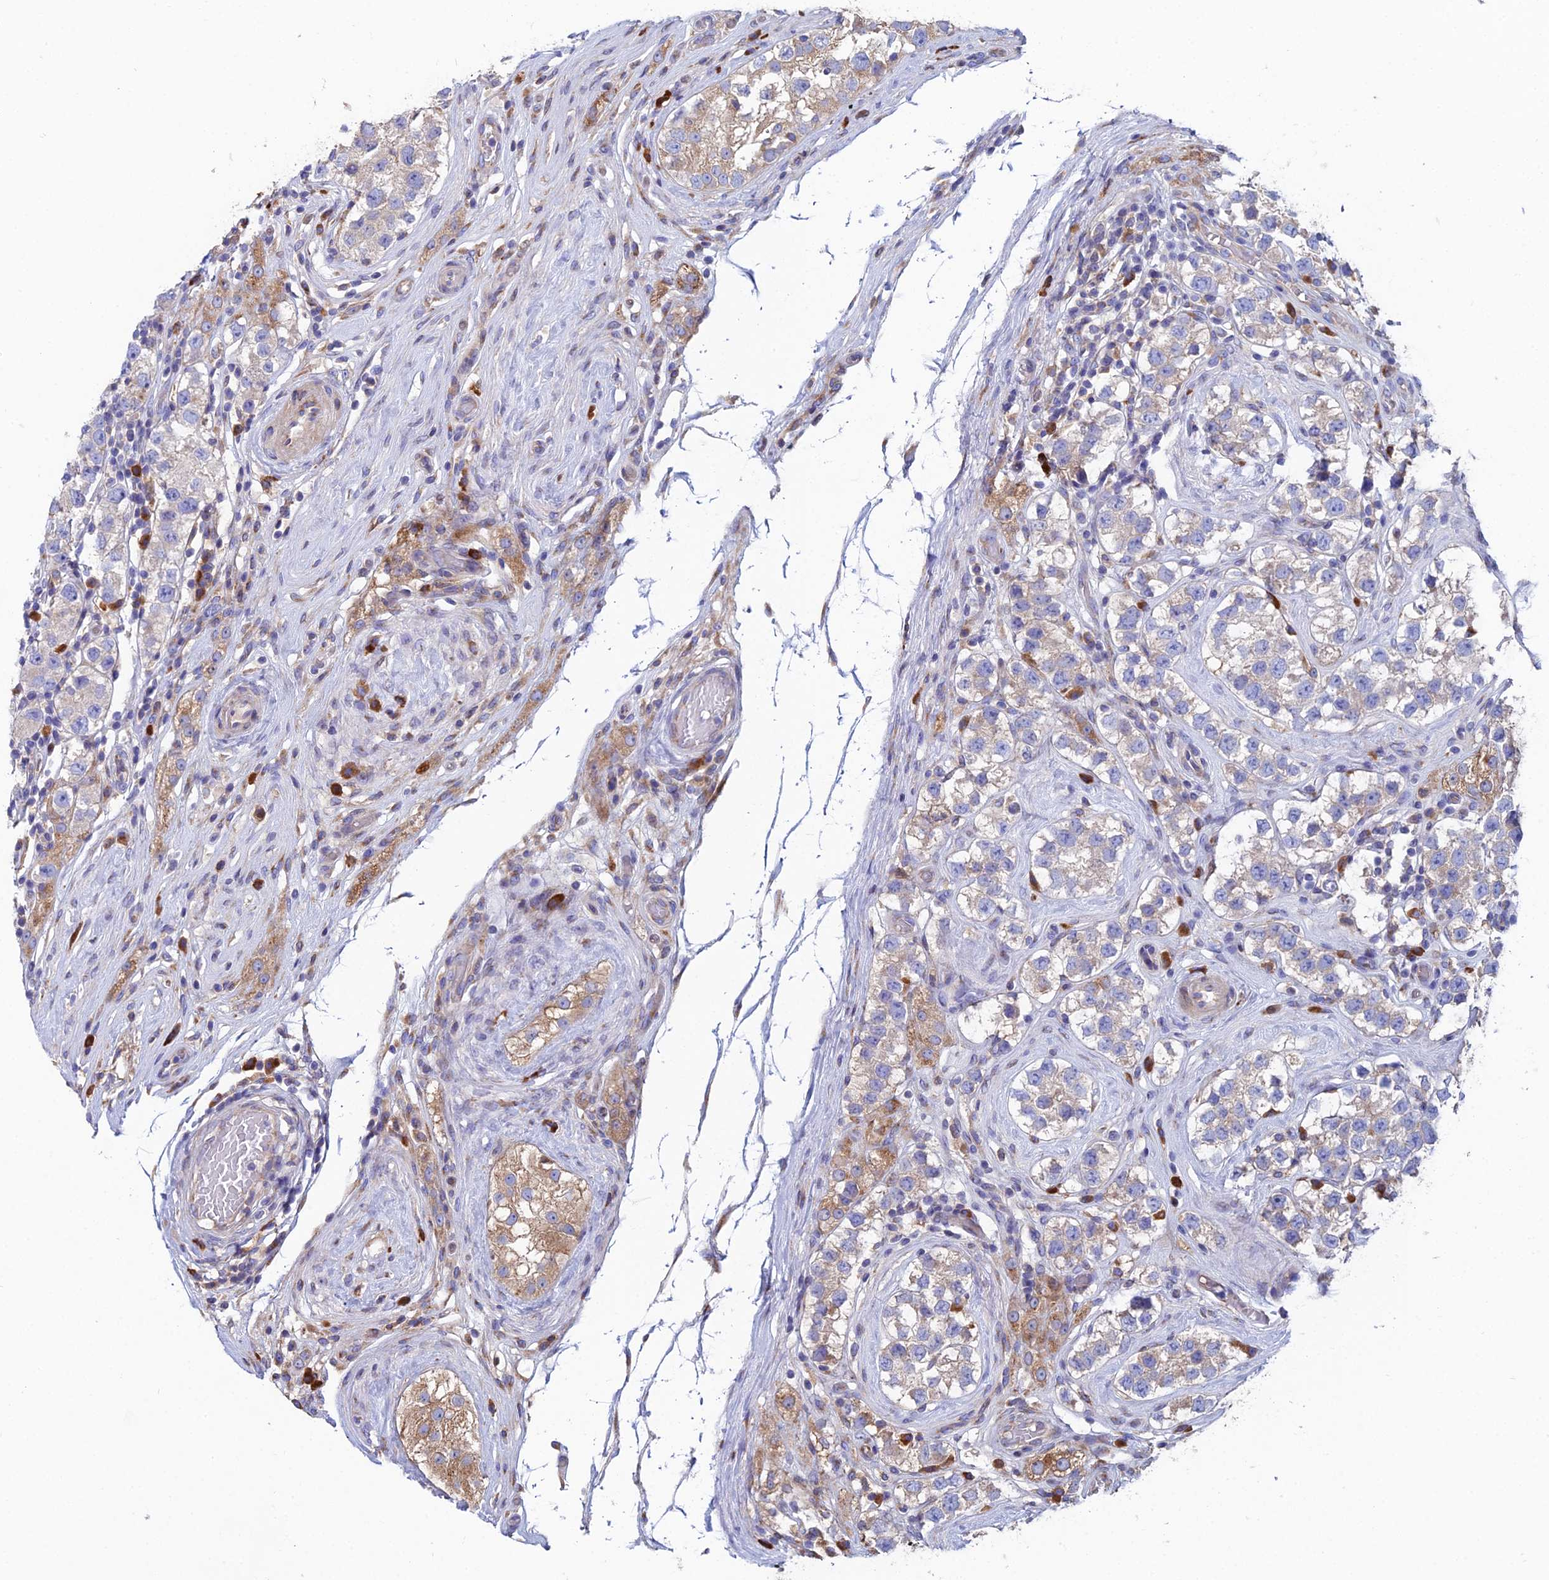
{"staining": {"intensity": "weak", "quantity": "<25%", "location": "cytoplasmic/membranous"}, "tissue": "testis cancer", "cell_type": "Tumor cells", "image_type": "cancer", "snomed": [{"axis": "morphology", "description": "Seminoma, NOS"}, {"axis": "topography", "description": "Testis"}], "caption": "This is an immunohistochemistry micrograph of human testis cancer (seminoma). There is no positivity in tumor cells.", "gene": "CLCN3", "patient": {"sex": "male", "age": 34}}